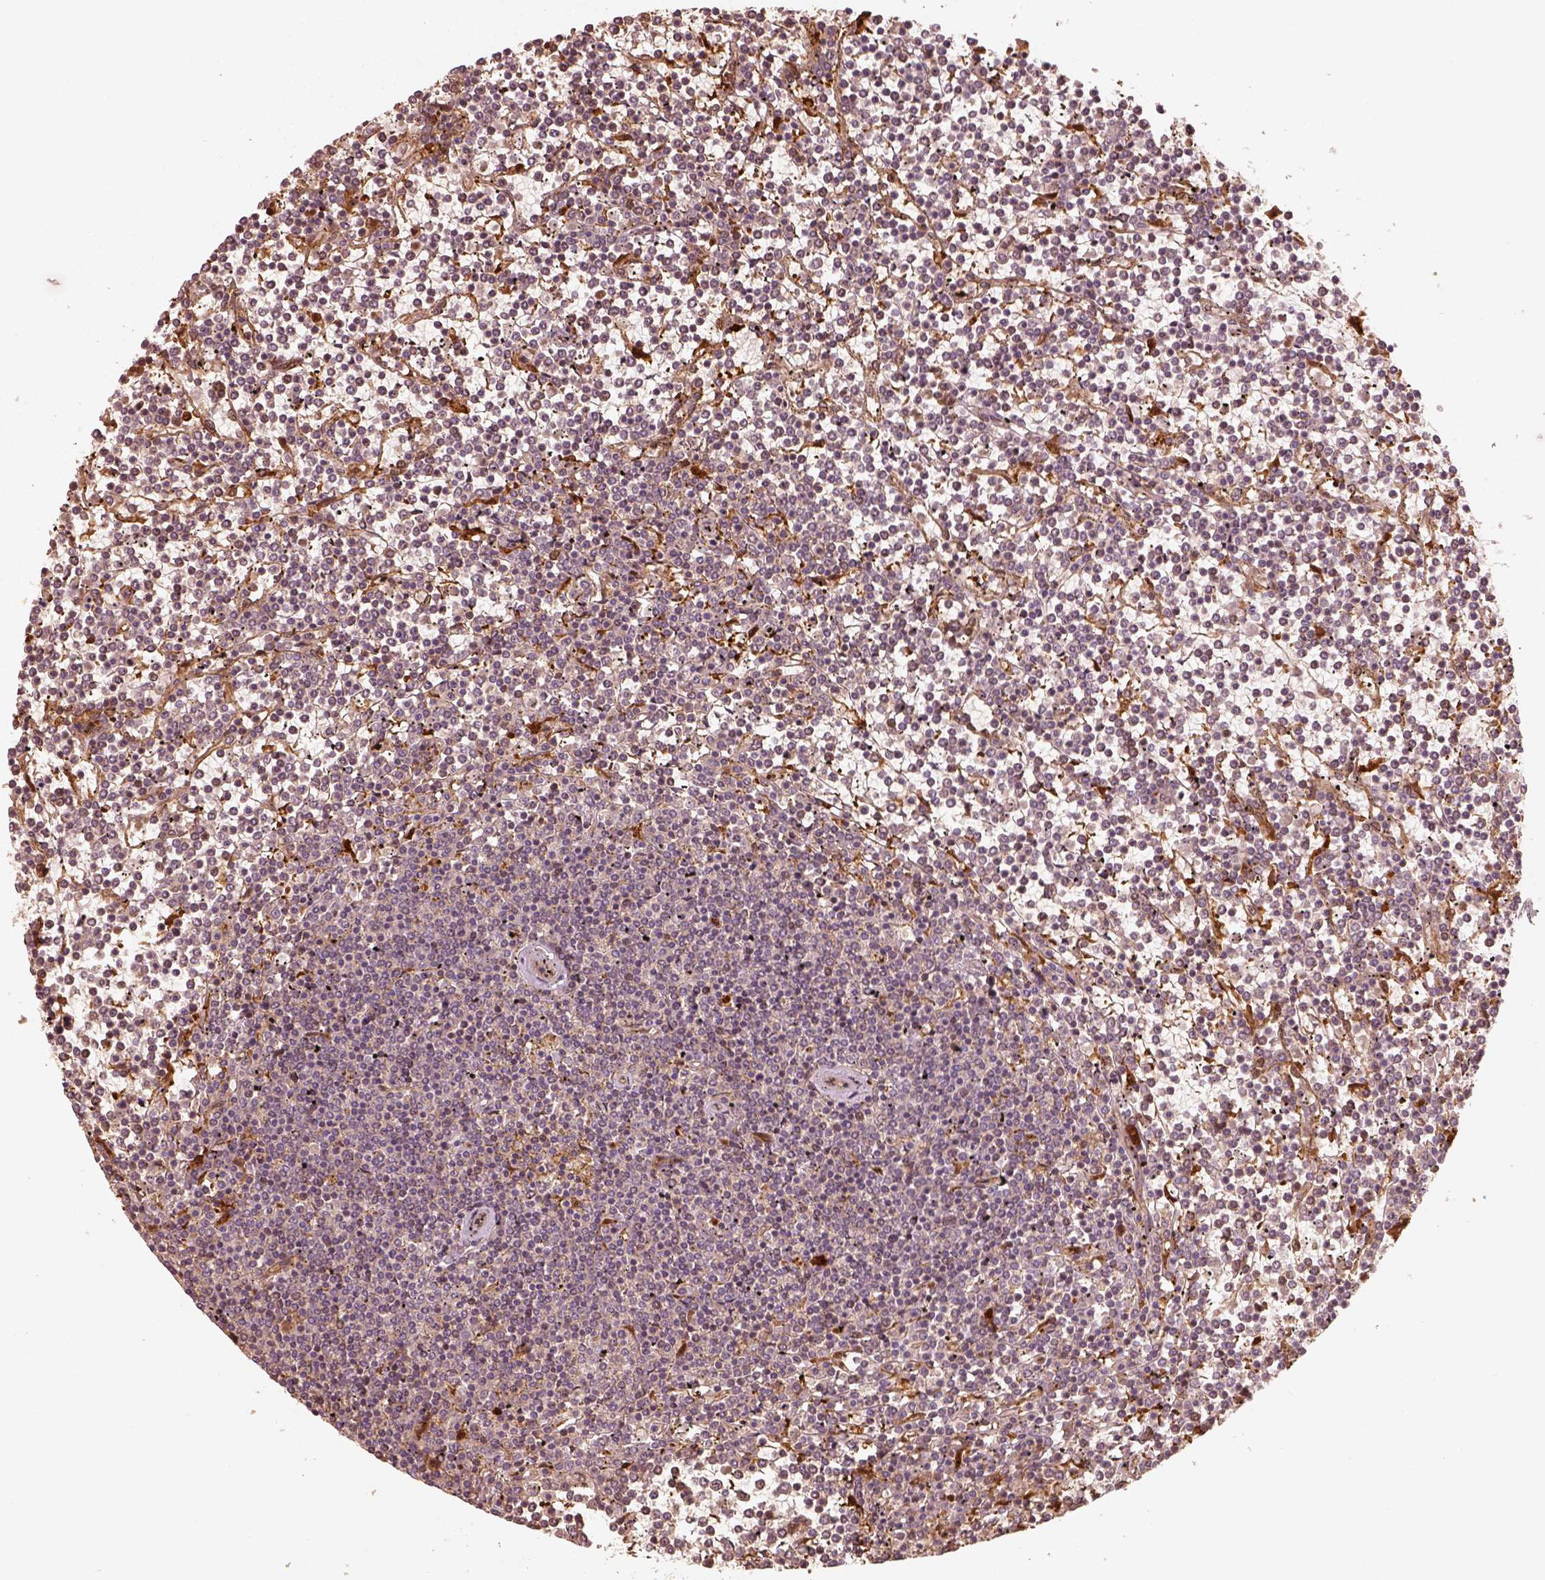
{"staining": {"intensity": "negative", "quantity": "none", "location": "none"}, "tissue": "lymphoma", "cell_type": "Tumor cells", "image_type": "cancer", "snomed": [{"axis": "morphology", "description": "Malignant lymphoma, non-Hodgkin's type, Low grade"}, {"axis": "topography", "description": "Spleen"}], "caption": "Tumor cells are negative for protein expression in human malignant lymphoma, non-Hodgkin's type (low-grade).", "gene": "FSCN1", "patient": {"sex": "female", "age": 19}}